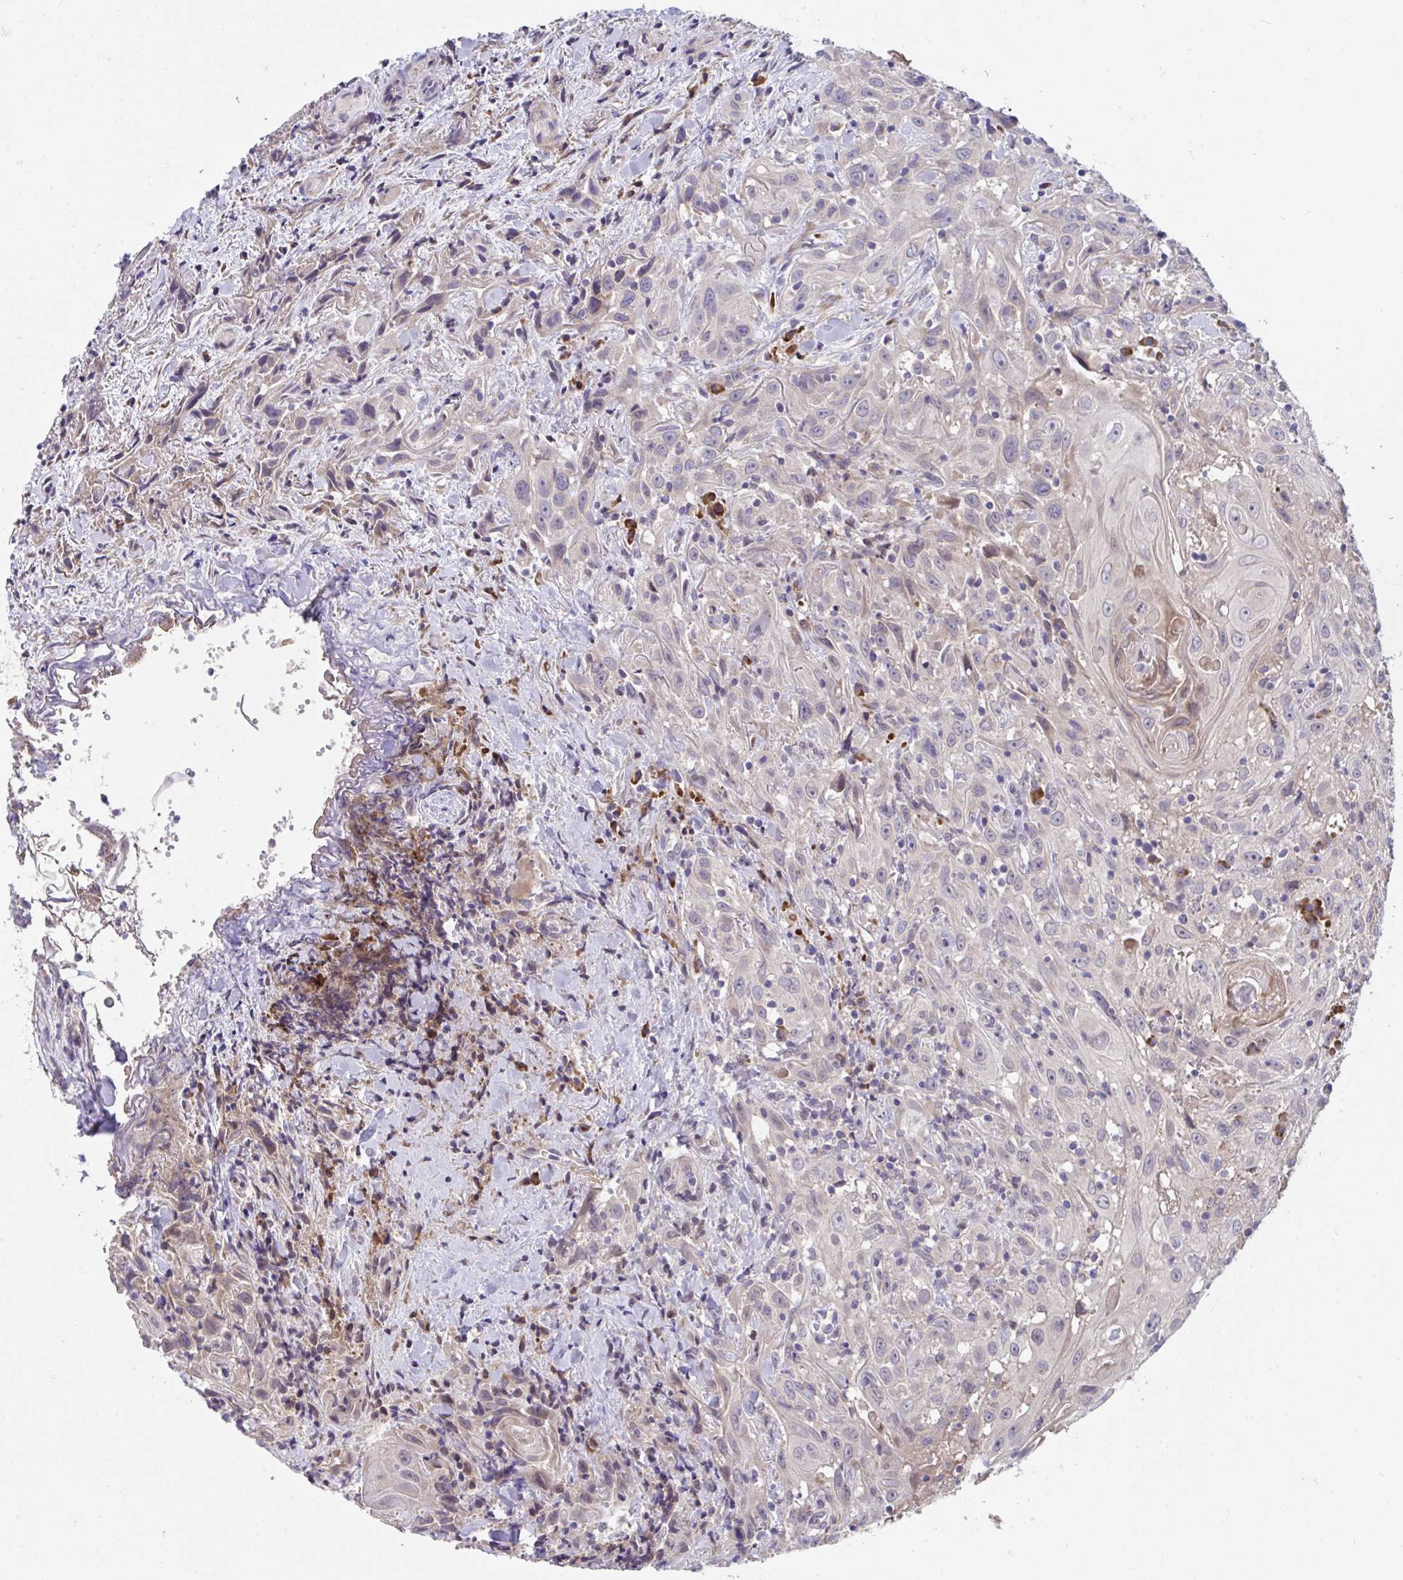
{"staining": {"intensity": "weak", "quantity": "<25%", "location": "cytoplasmic/membranous"}, "tissue": "head and neck cancer", "cell_type": "Tumor cells", "image_type": "cancer", "snomed": [{"axis": "morphology", "description": "Squamous cell carcinoma, NOS"}, {"axis": "topography", "description": "Head-Neck"}], "caption": "A high-resolution photomicrograph shows immunohistochemistry staining of head and neck cancer (squamous cell carcinoma), which shows no significant positivity in tumor cells.", "gene": "SUSD4", "patient": {"sex": "female", "age": 95}}